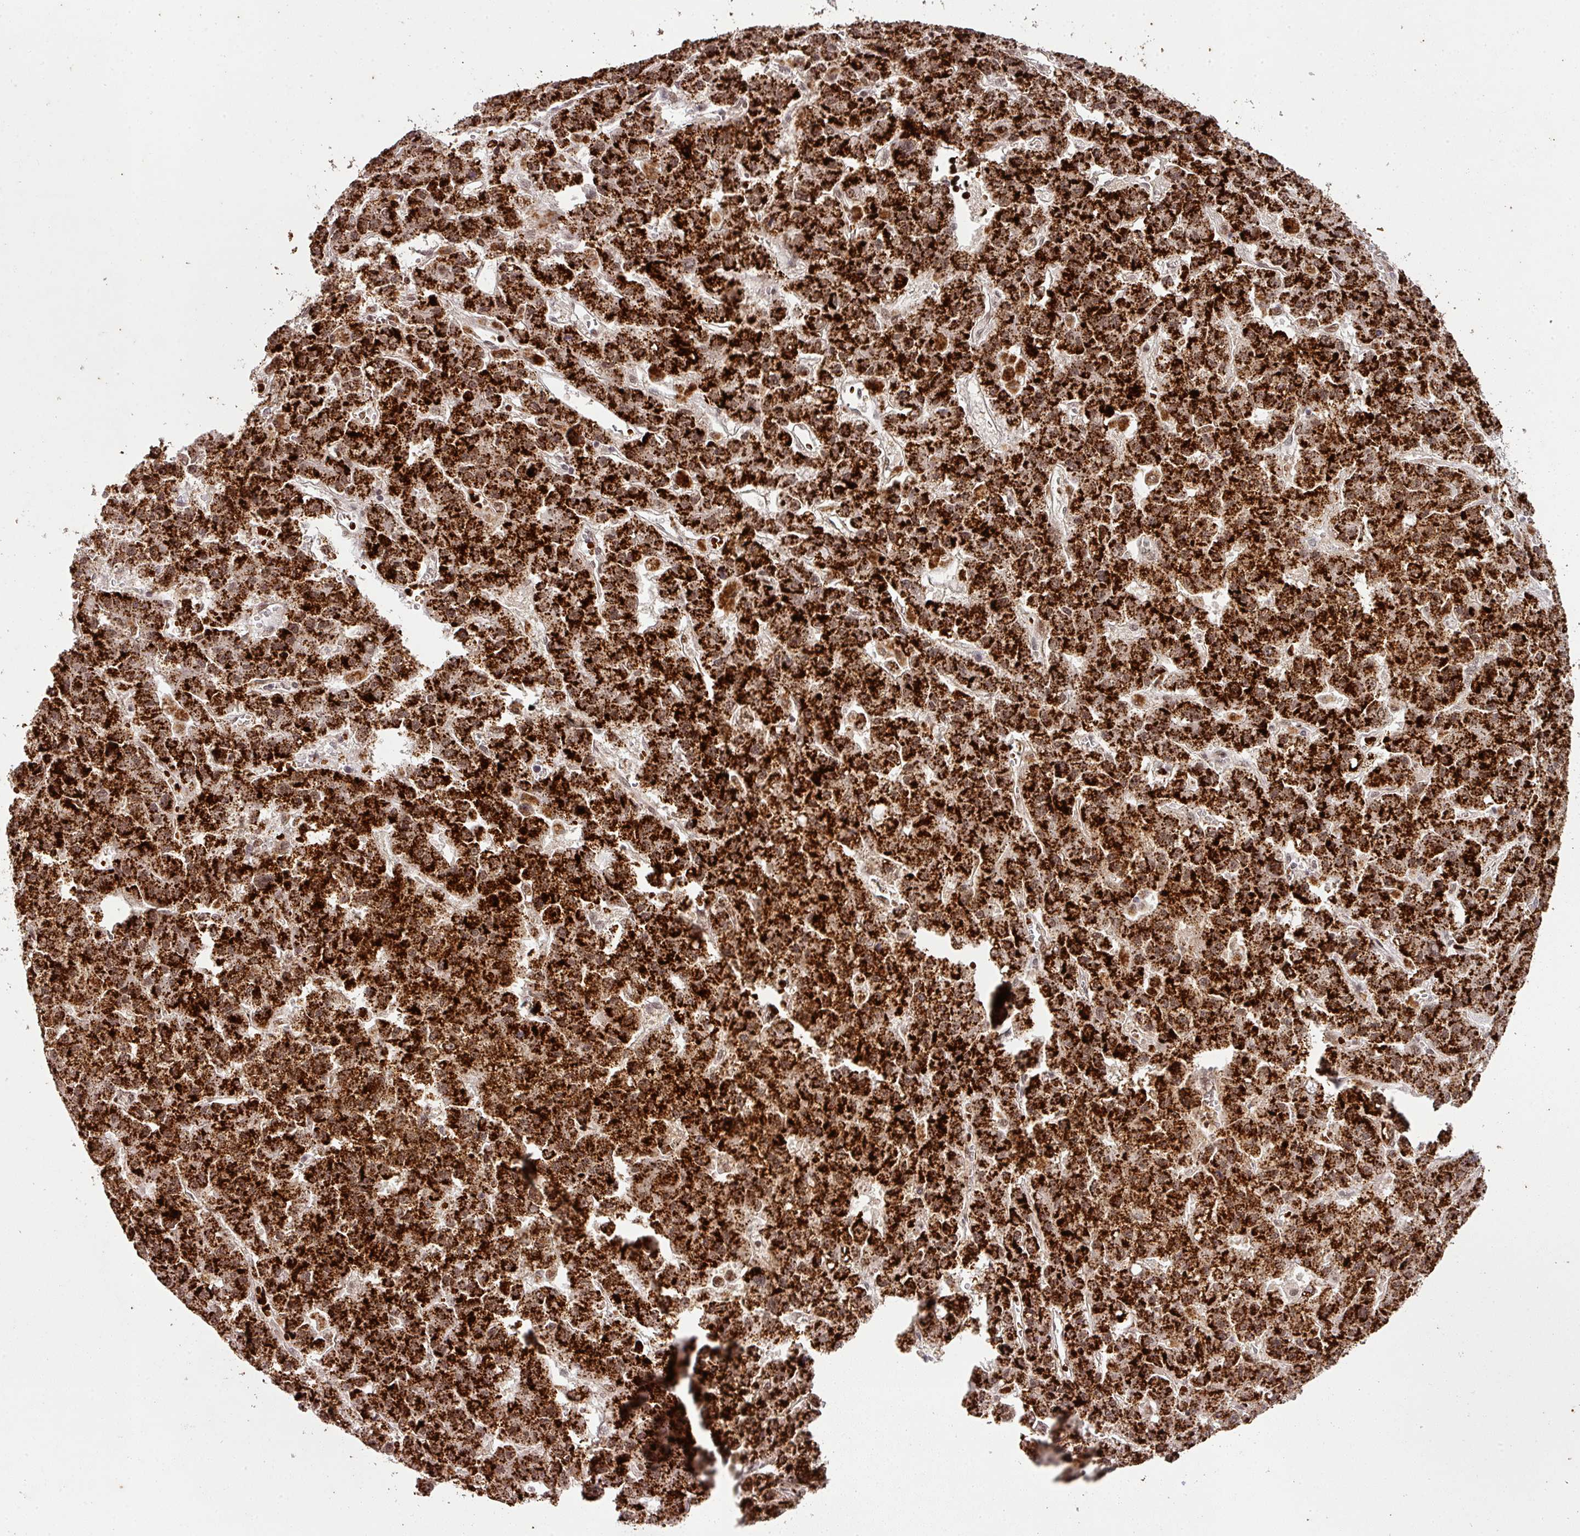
{"staining": {"intensity": "strong", "quantity": ">75%", "location": "cytoplasmic/membranous,nuclear"}, "tissue": "liver cancer", "cell_type": "Tumor cells", "image_type": "cancer", "snomed": [{"axis": "morphology", "description": "Carcinoma, Hepatocellular, NOS"}, {"axis": "topography", "description": "Liver"}], "caption": "Human liver hepatocellular carcinoma stained with a brown dye demonstrates strong cytoplasmic/membranous and nuclear positive staining in about >75% of tumor cells.", "gene": "NEIL1", "patient": {"sex": "male", "age": 70}}